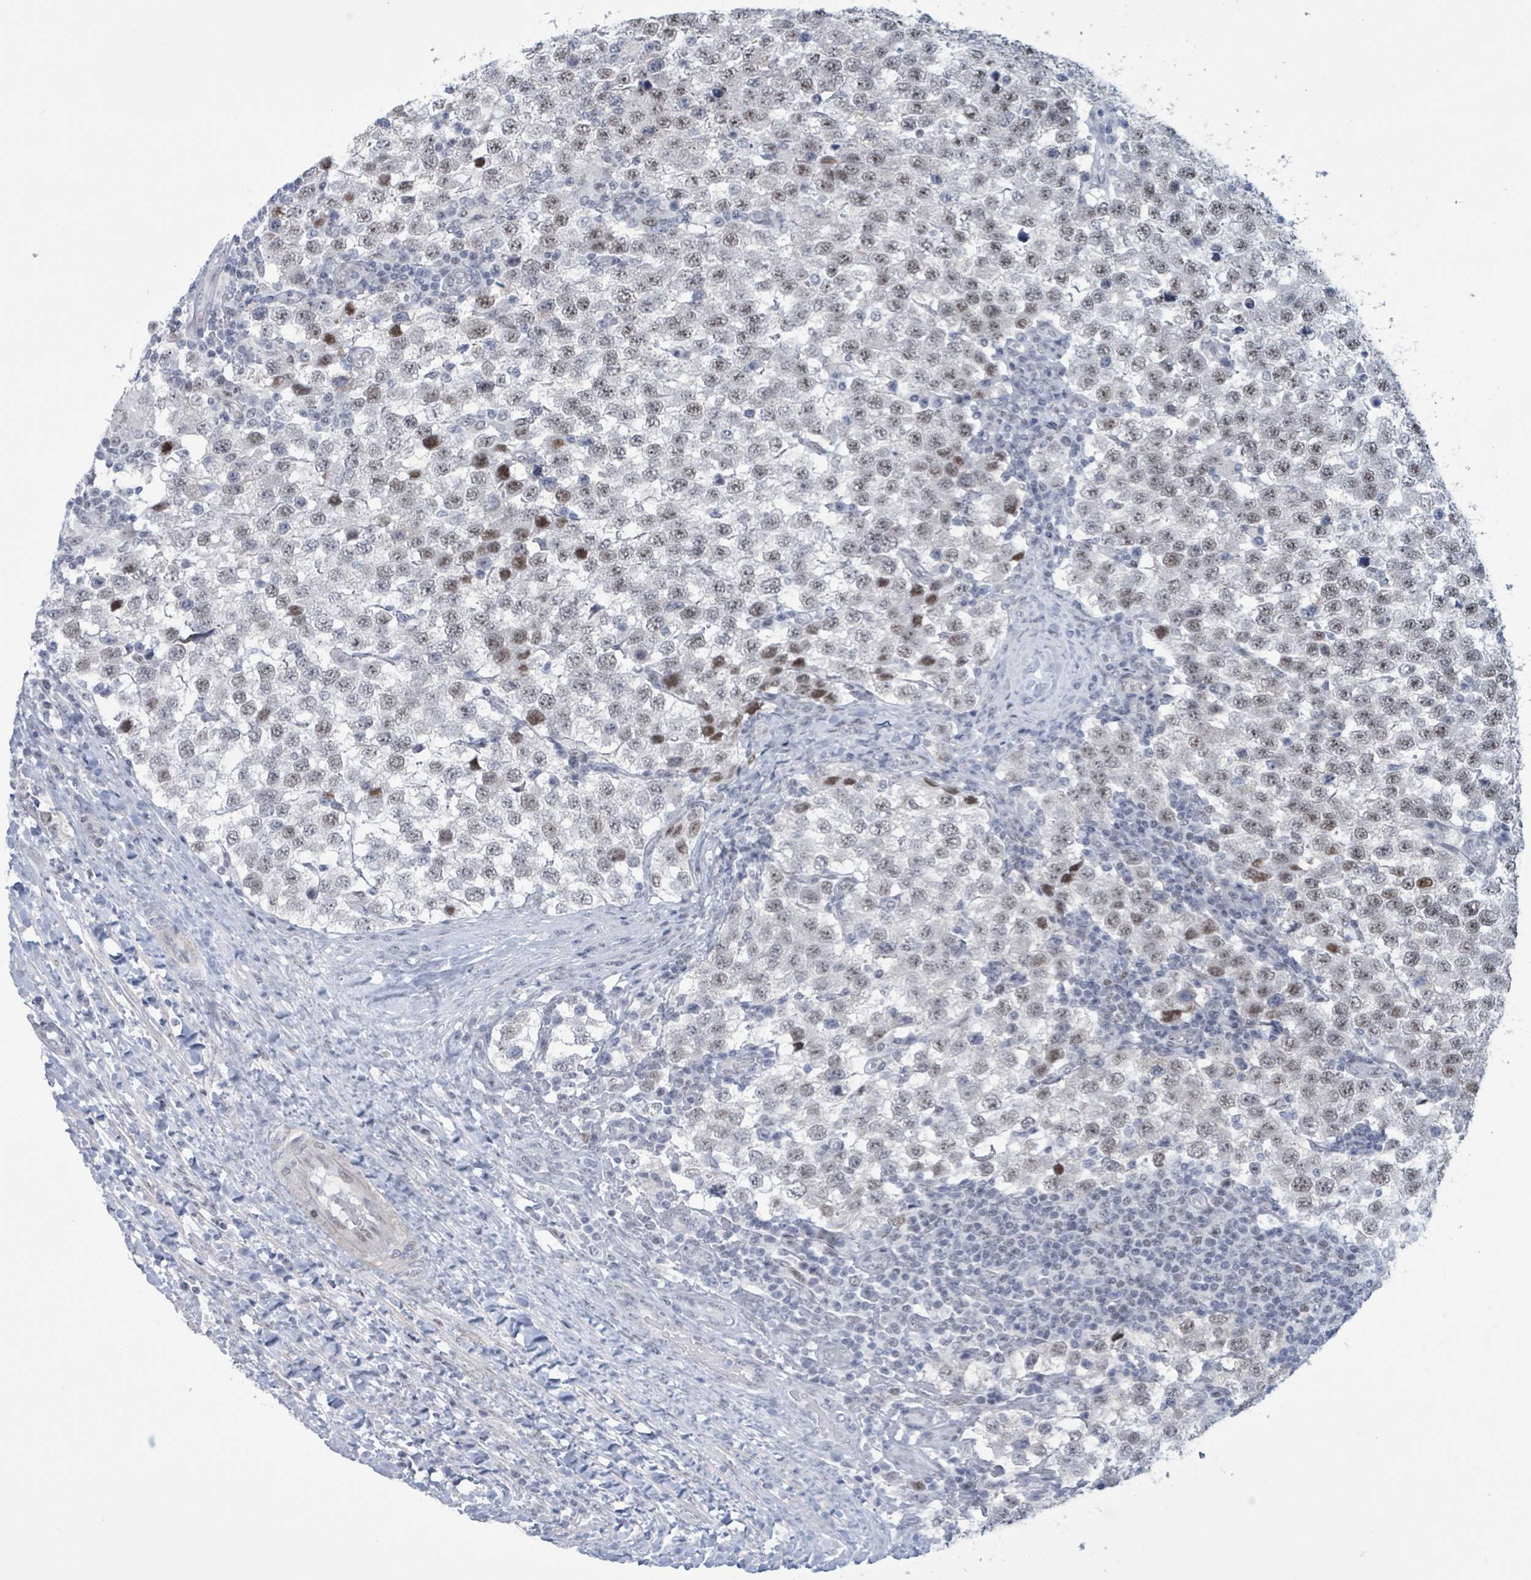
{"staining": {"intensity": "moderate", "quantity": "<25%", "location": "nuclear"}, "tissue": "testis cancer", "cell_type": "Tumor cells", "image_type": "cancer", "snomed": [{"axis": "morphology", "description": "Seminoma, NOS"}, {"axis": "topography", "description": "Testis"}], "caption": "DAB (3,3'-diaminobenzidine) immunohistochemical staining of testis cancer shows moderate nuclear protein expression in approximately <25% of tumor cells.", "gene": "CT45A5", "patient": {"sex": "male", "age": 34}}